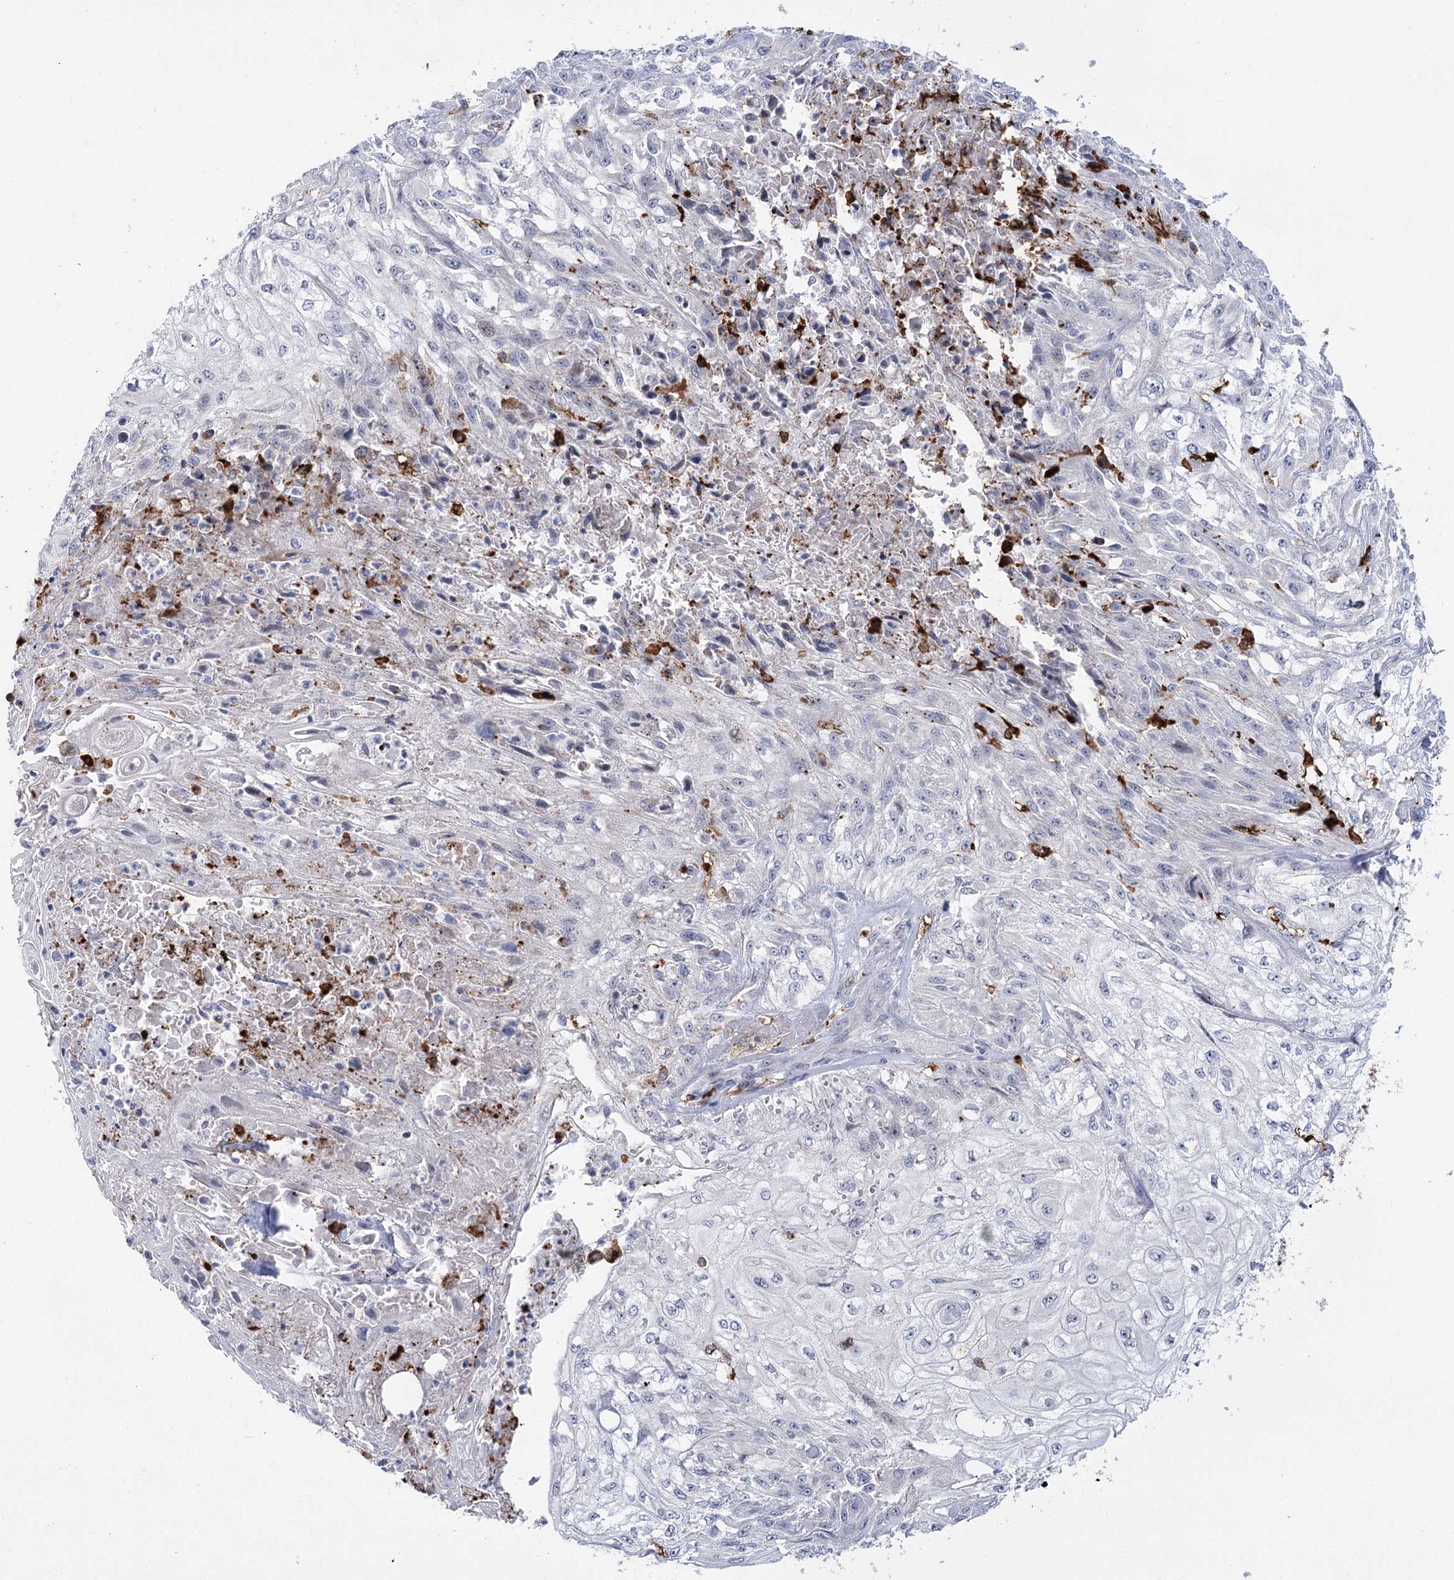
{"staining": {"intensity": "negative", "quantity": "none", "location": "none"}, "tissue": "skin cancer", "cell_type": "Tumor cells", "image_type": "cancer", "snomed": [{"axis": "morphology", "description": "Squamous cell carcinoma, NOS"}, {"axis": "morphology", "description": "Squamous cell carcinoma, metastatic, NOS"}, {"axis": "topography", "description": "Skin"}, {"axis": "topography", "description": "Lymph node"}], "caption": "Protein analysis of skin metastatic squamous cell carcinoma demonstrates no significant expression in tumor cells. (DAB IHC with hematoxylin counter stain).", "gene": "PIWIL4", "patient": {"sex": "male", "age": 75}}